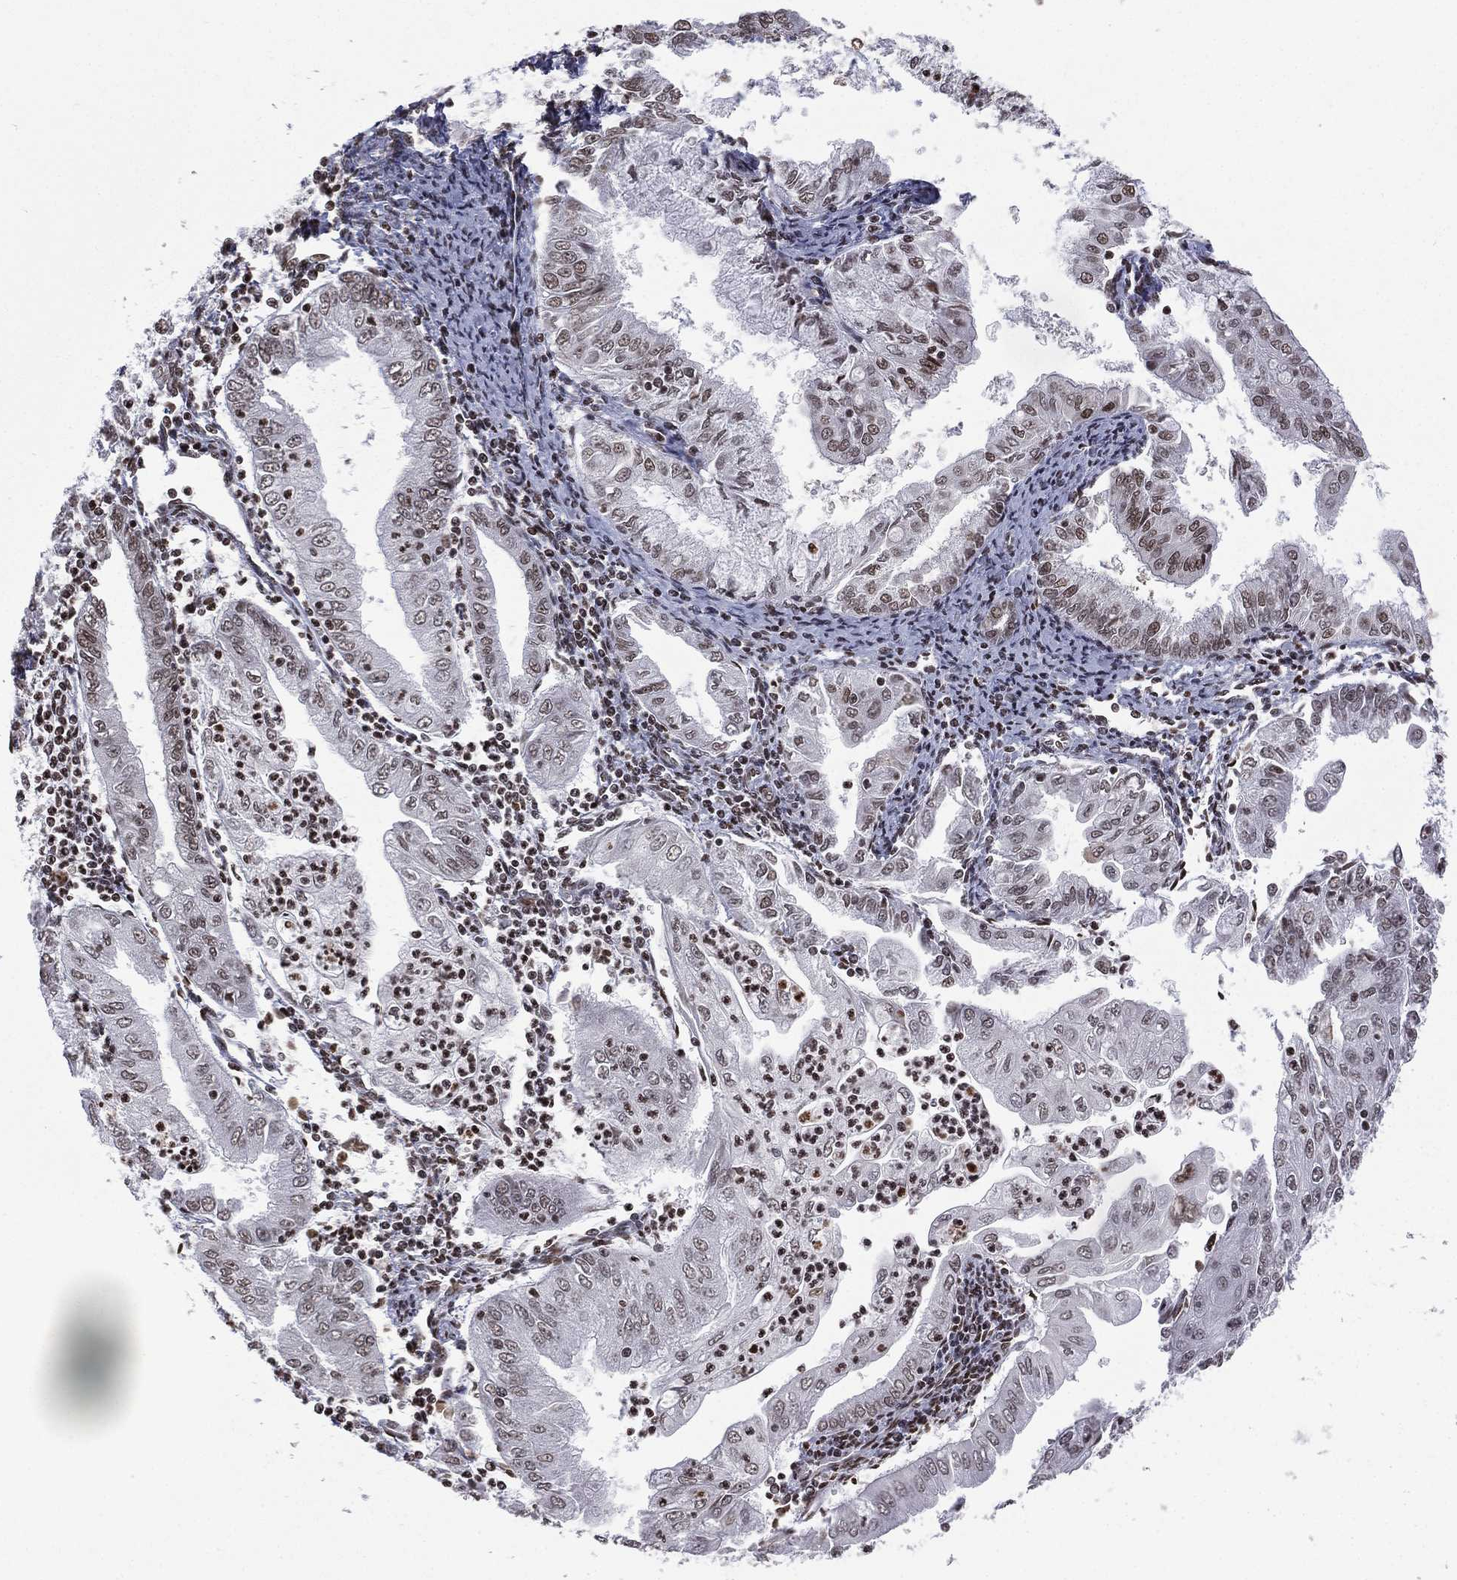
{"staining": {"intensity": "weak", "quantity": "25%-75%", "location": "nuclear"}, "tissue": "endometrial cancer", "cell_type": "Tumor cells", "image_type": "cancer", "snomed": [{"axis": "morphology", "description": "Adenocarcinoma, NOS"}, {"axis": "topography", "description": "Endometrium"}], "caption": "Immunohistochemical staining of endometrial cancer (adenocarcinoma) exhibits low levels of weak nuclear staining in approximately 25%-75% of tumor cells.", "gene": "RFX7", "patient": {"sex": "female", "age": 56}}